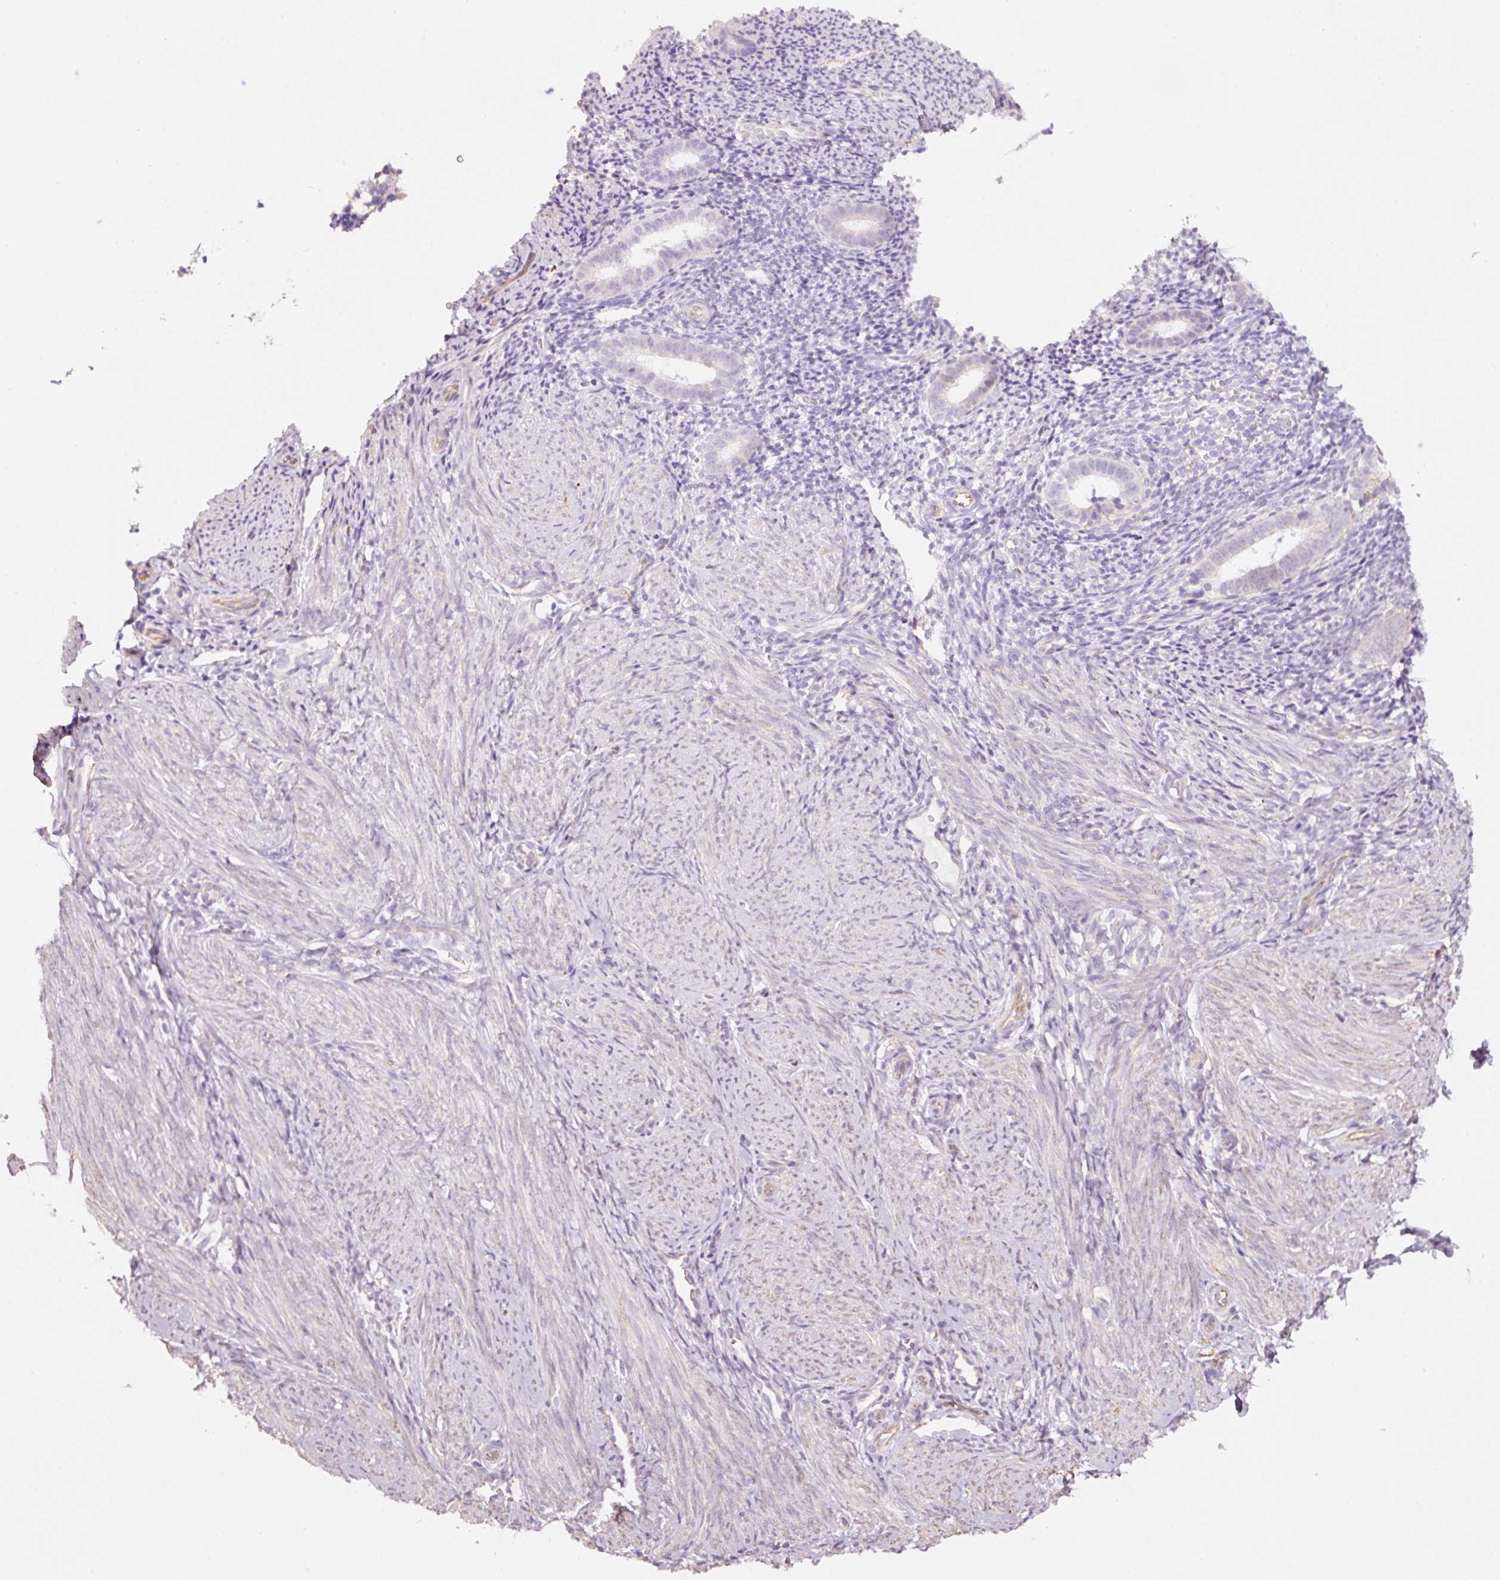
{"staining": {"intensity": "negative", "quantity": "none", "location": "none"}, "tissue": "endometrium", "cell_type": "Cells in endometrial stroma", "image_type": "normal", "snomed": [{"axis": "morphology", "description": "Normal tissue, NOS"}, {"axis": "topography", "description": "Endometrium"}], "caption": "DAB (3,3'-diaminobenzidine) immunohistochemical staining of normal endometrium demonstrates no significant staining in cells in endometrial stroma. Brightfield microscopy of IHC stained with DAB (brown) and hematoxylin (blue), captured at high magnification.", "gene": "GCG", "patient": {"sex": "female", "age": 39}}